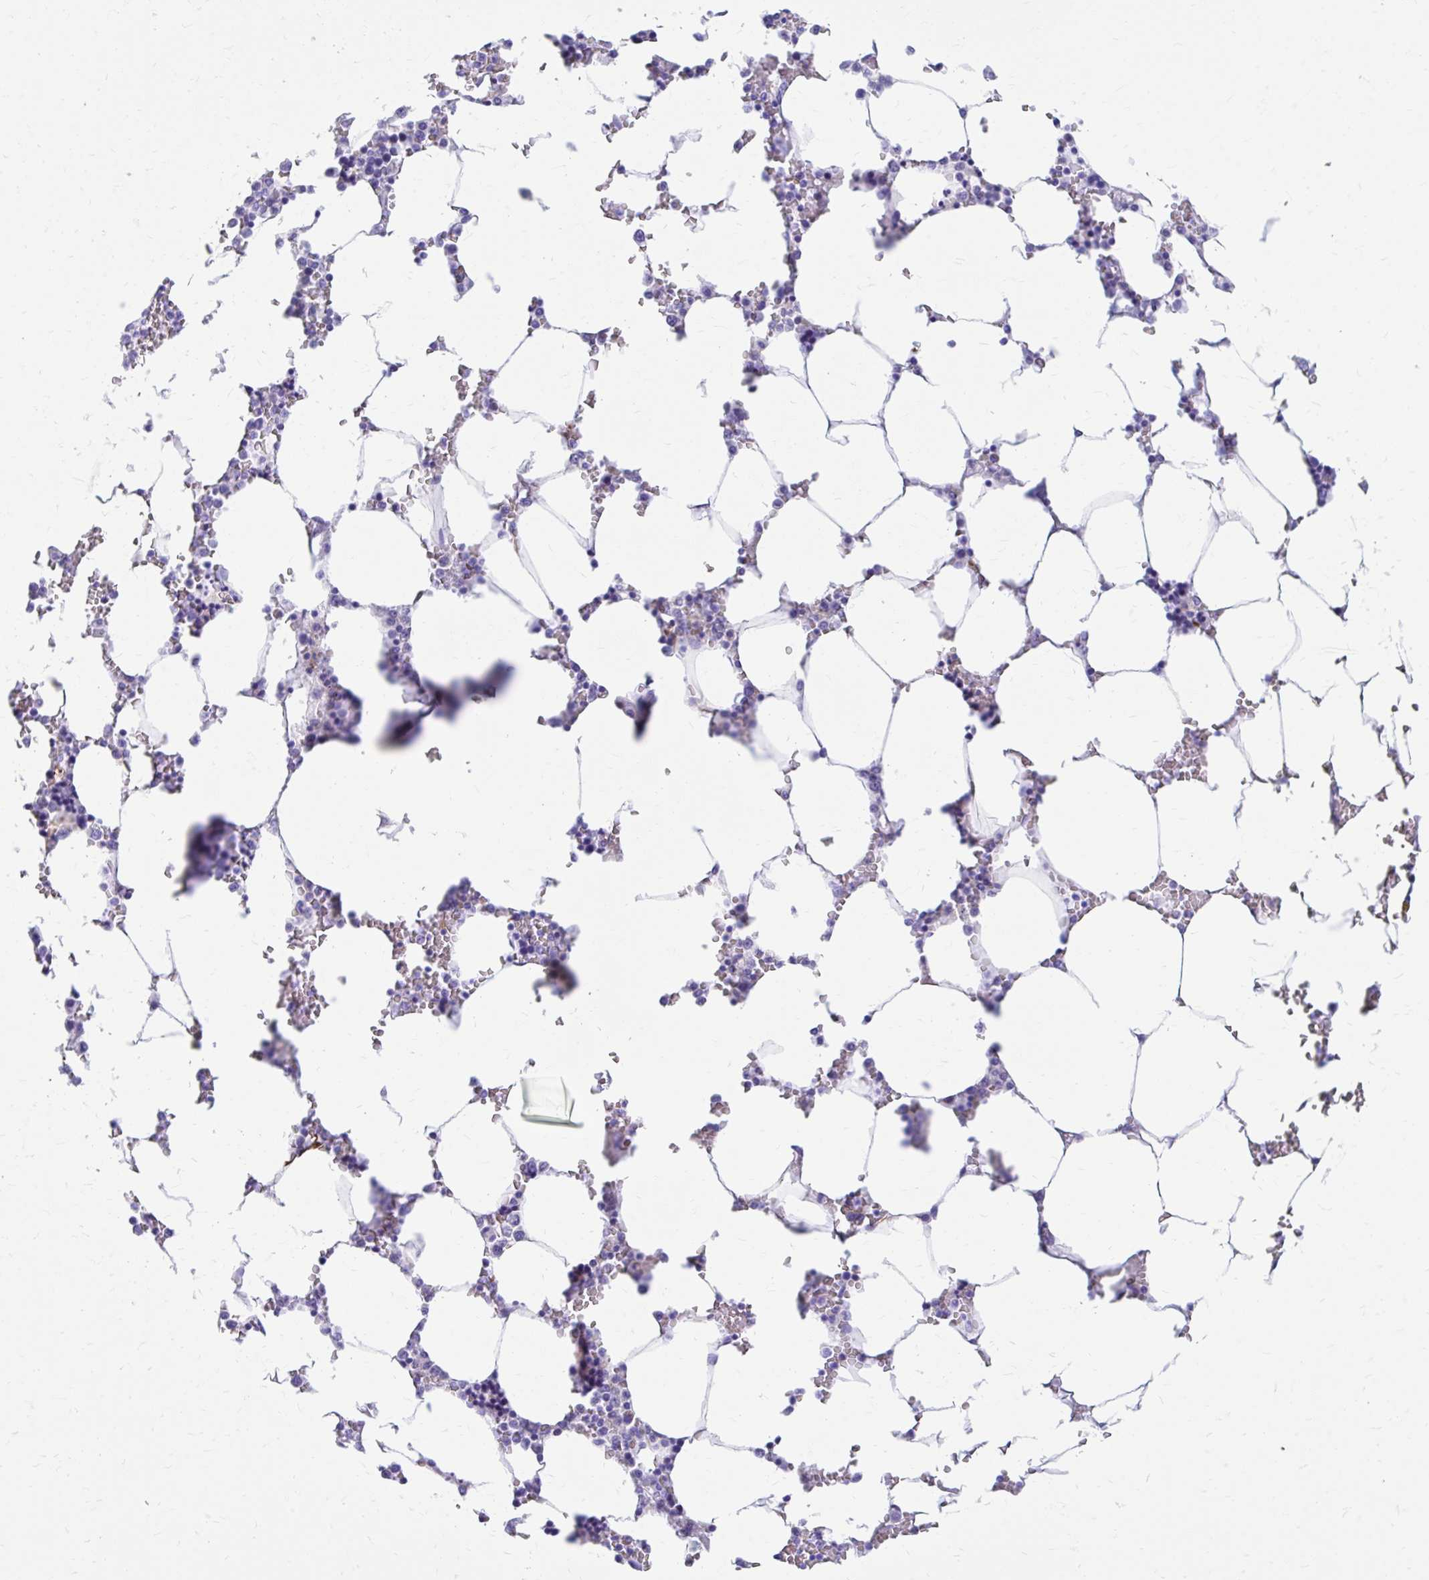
{"staining": {"intensity": "negative", "quantity": "none", "location": "none"}, "tissue": "bone marrow", "cell_type": "Hematopoietic cells", "image_type": "normal", "snomed": [{"axis": "morphology", "description": "Normal tissue, NOS"}, {"axis": "topography", "description": "Bone marrow"}], "caption": "This is an immunohistochemistry (IHC) image of benign bone marrow. There is no staining in hematopoietic cells.", "gene": "ZNF699", "patient": {"sex": "male", "age": 64}}